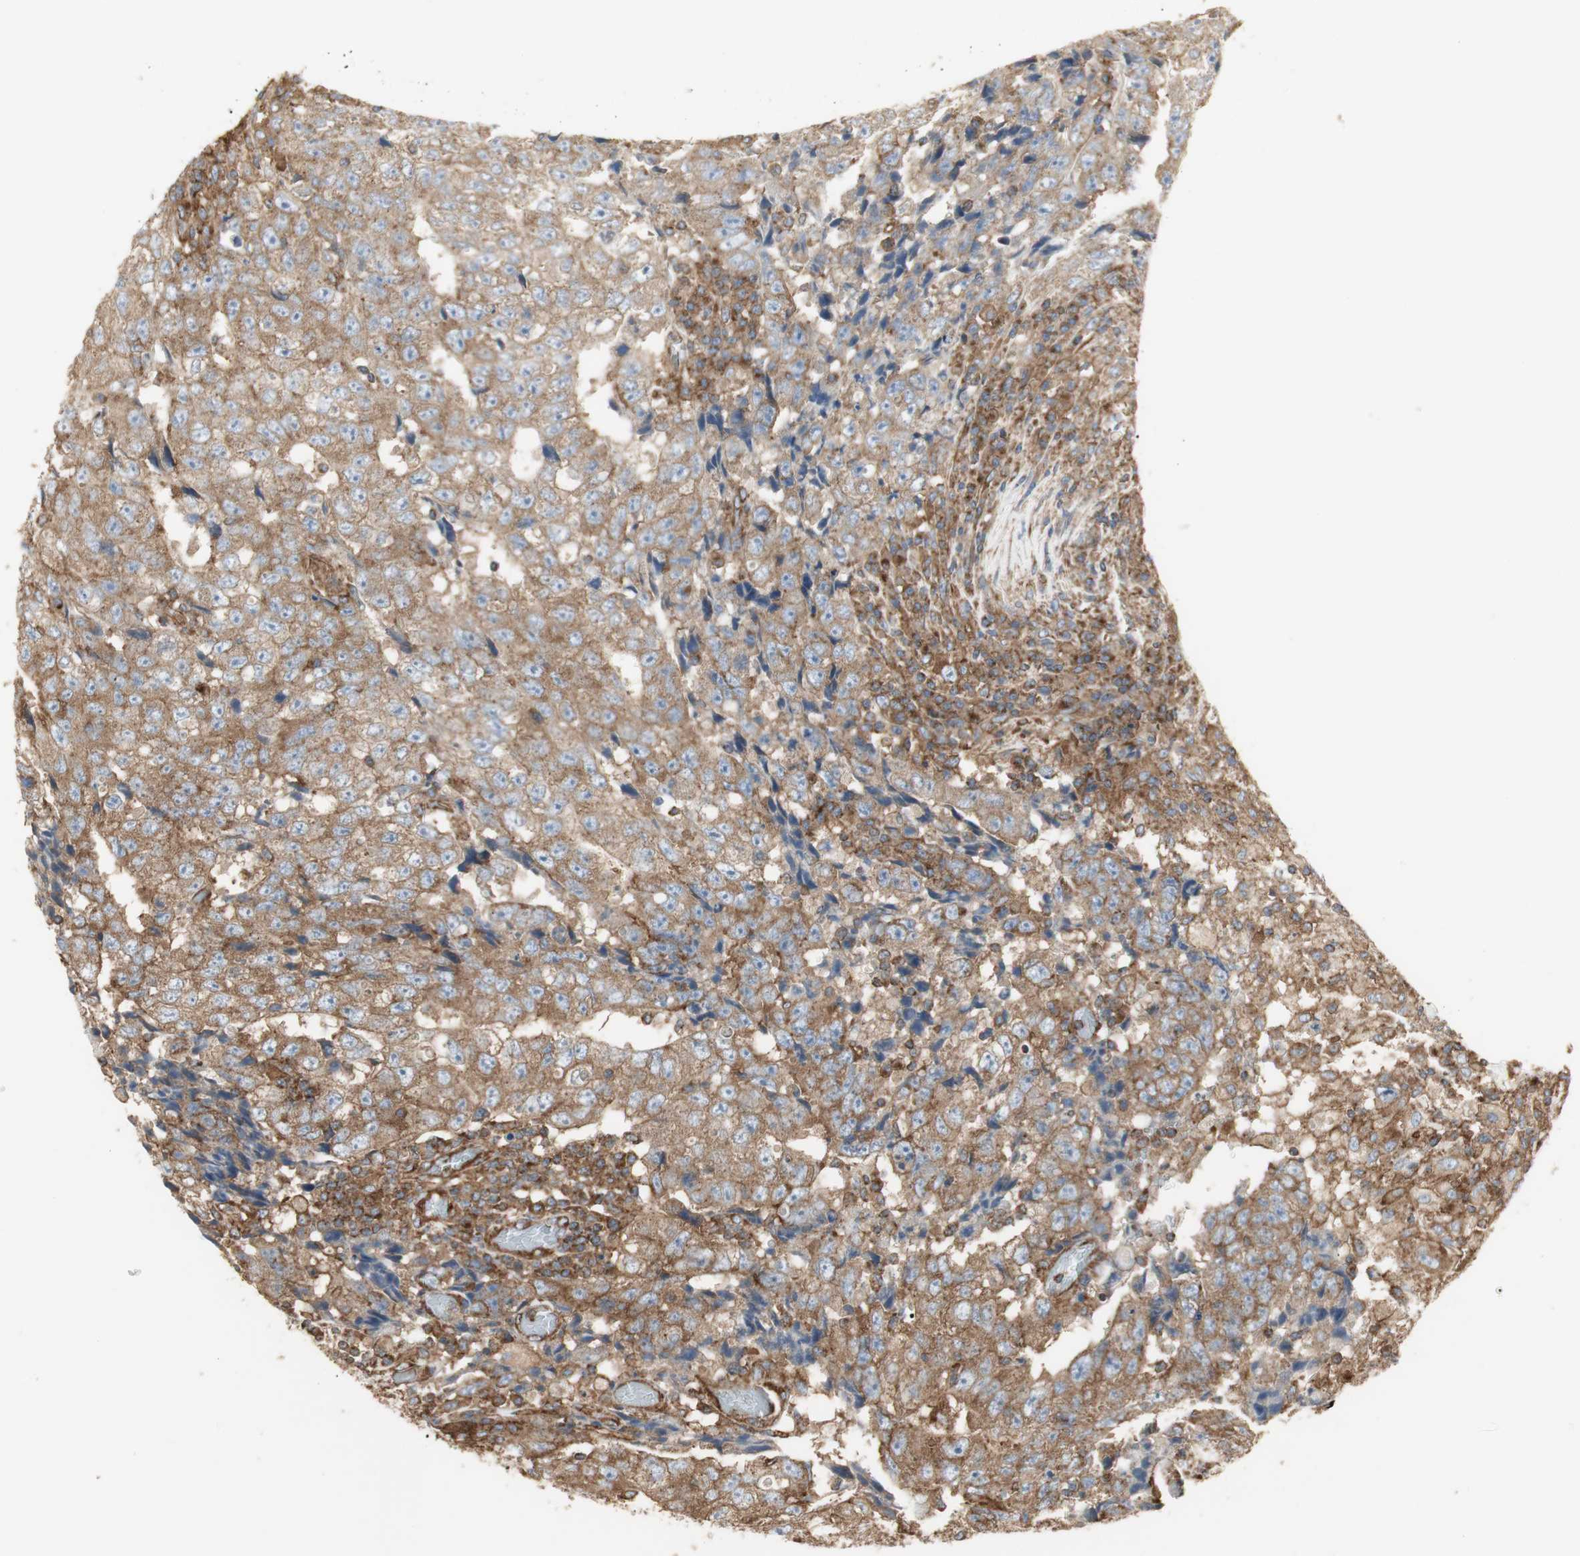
{"staining": {"intensity": "moderate", "quantity": ">75%", "location": "cytoplasmic/membranous"}, "tissue": "testis cancer", "cell_type": "Tumor cells", "image_type": "cancer", "snomed": [{"axis": "morphology", "description": "Necrosis, NOS"}, {"axis": "morphology", "description": "Carcinoma, Embryonal, NOS"}, {"axis": "topography", "description": "Testis"}], "caption": "This micrograph reveals immunohistochemistry (IHC) staining of testis cancer (embryonal carcinoma), with medium moderate cytoplasmic/membranous positivity in approximately >75% of tumor cells.", "gene": "H6PD", "patient": {"sex": "male", "age": 19}}